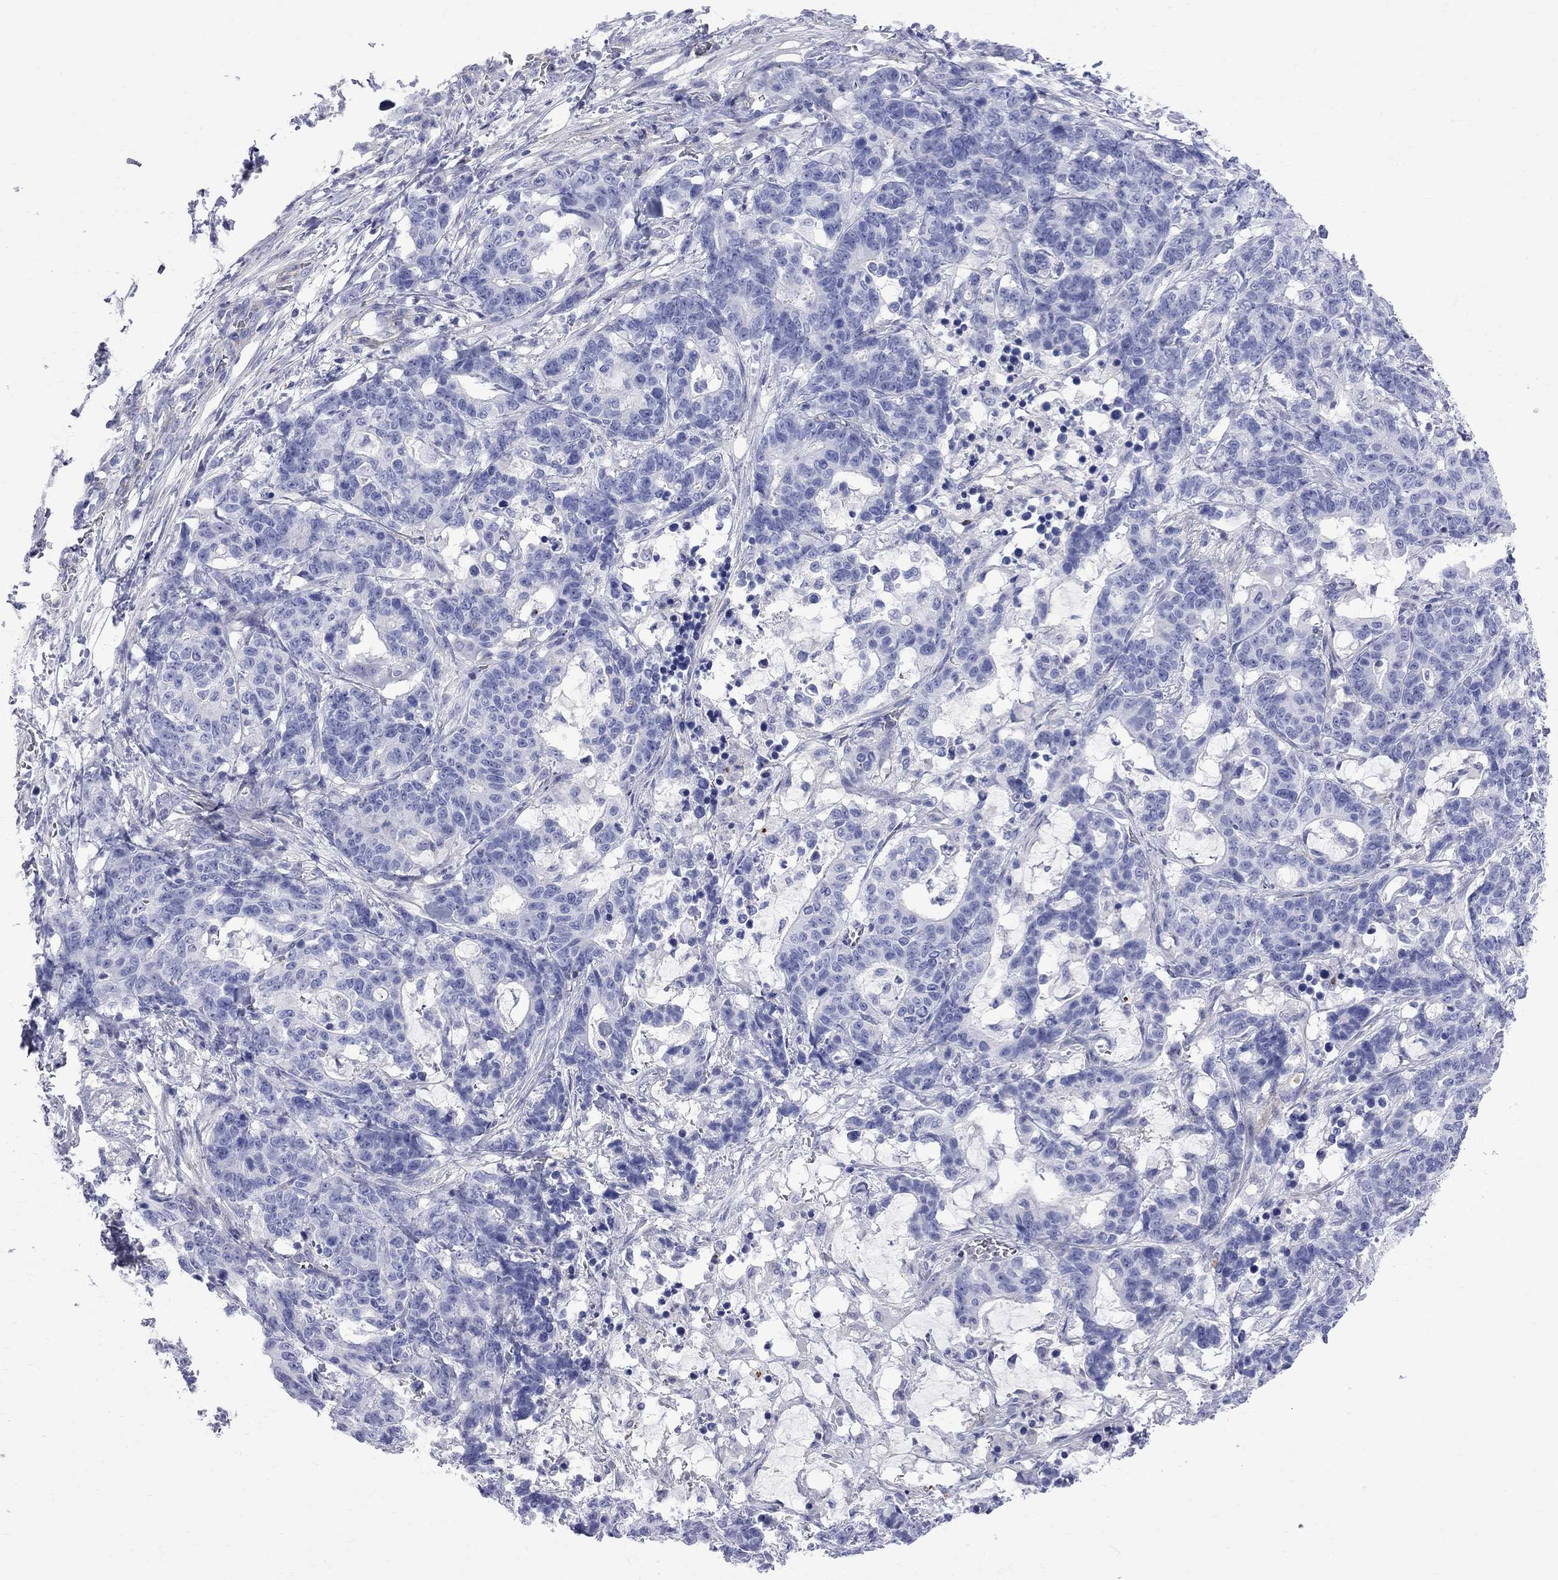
{"staining": {"intensity": "negative", "quantity": "none", "location": "none"}, "tissue": "stomach cancer", "cell_type": "Tumor cells", "image_type": "cancer", "snomed": [{"axis": "morphology", "description": "Normal tissue, NOS"}, {"axis": "morphology", "description": "Adenocarcinoma, NOS"}, {"axis": "topography", "description": "Stomach"}], "caption": "A micrograph of stomach adenocarcinoma stained for a protein exhibits no brown staining in tumor cells.", "gene": "S100A3", "patient": {"sex": "female", "age": 64}}